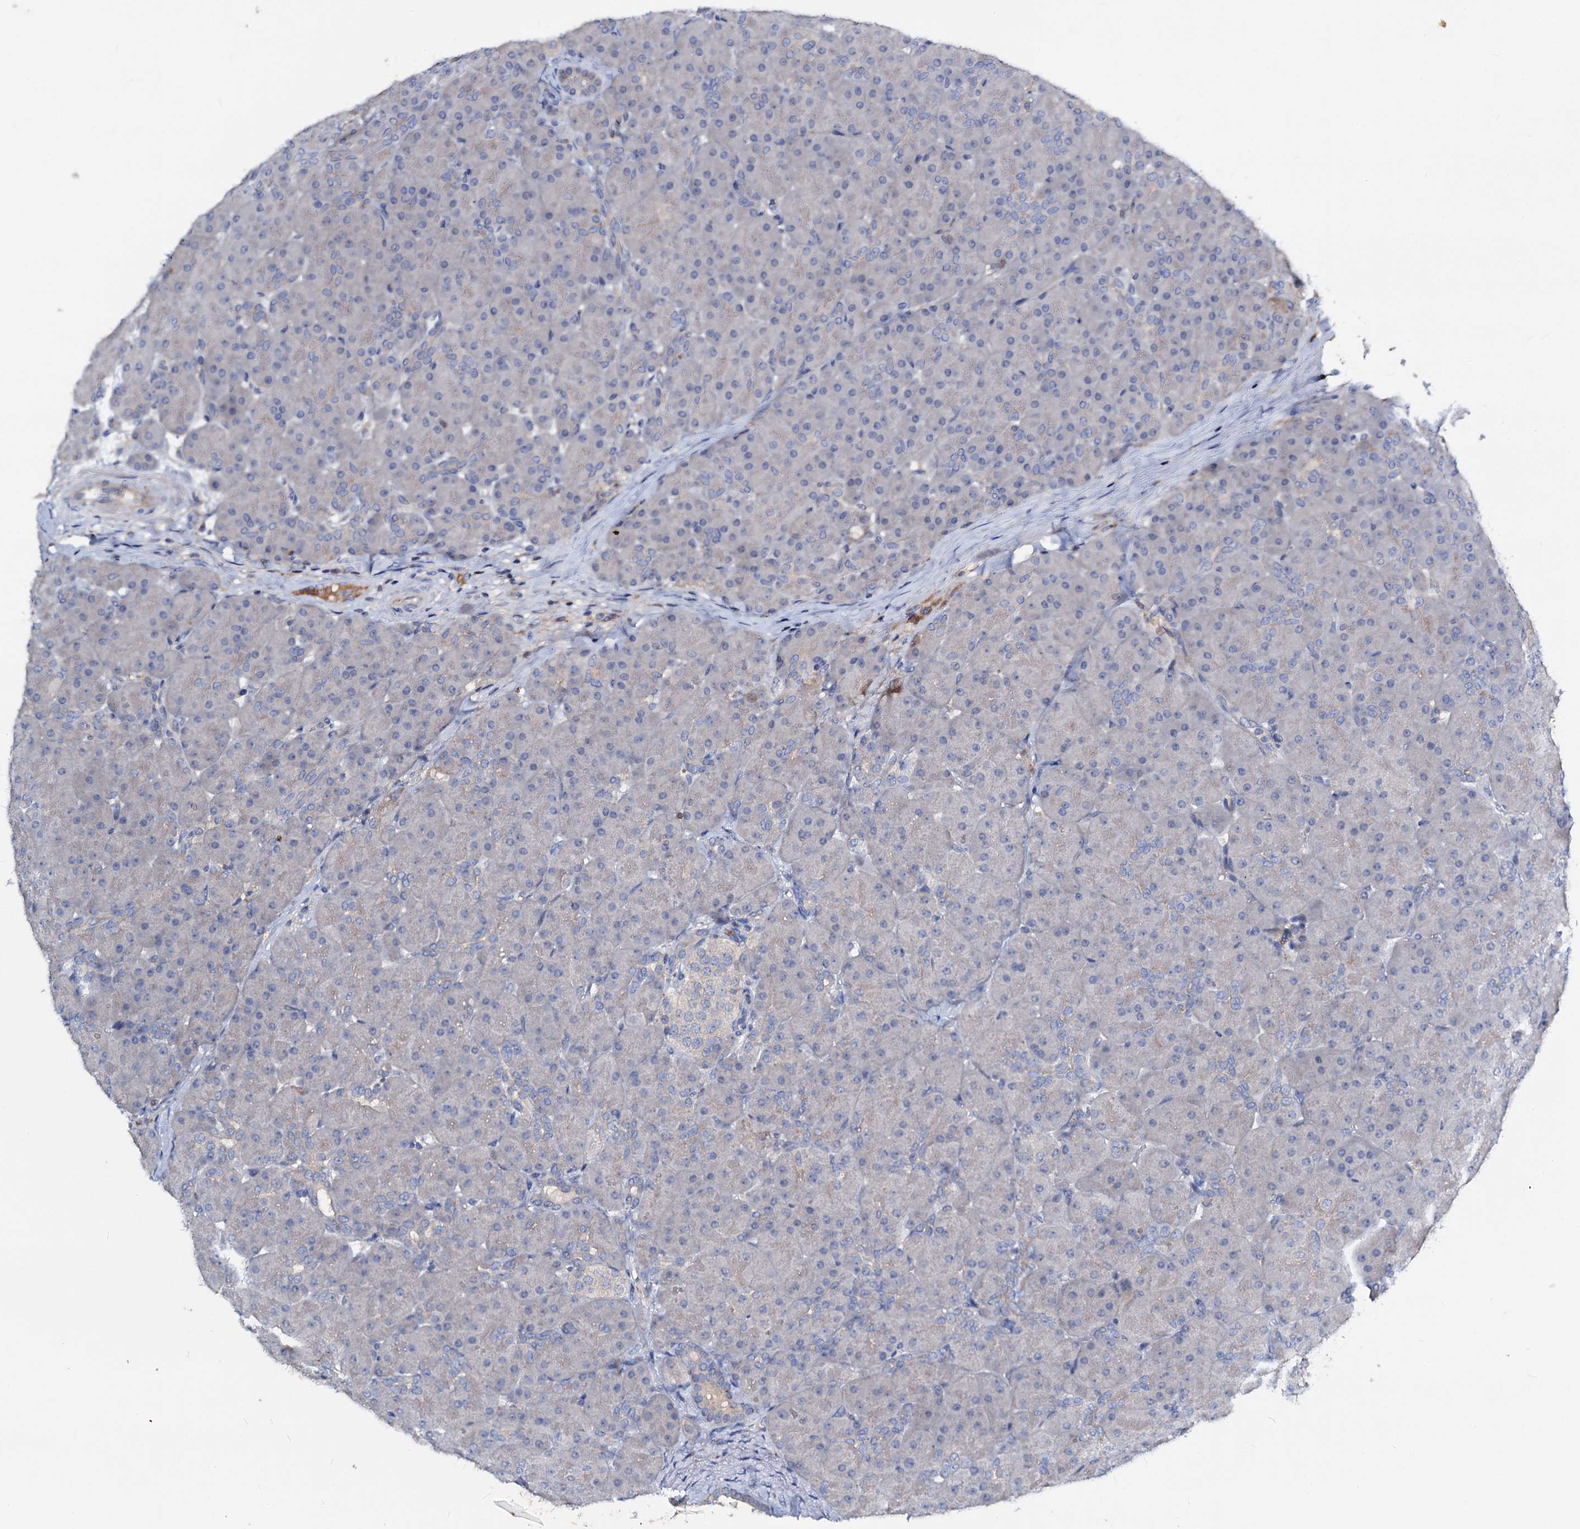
{"staining": {"intensity": "negative", "quantity": "none", "location": "none"}, "tissue": "pancreas", "cell_type": "Exocrine glandular cells", "image_type": "normal", "snomed": [{"axis": "morphology", "description": "Normal tissue, NOS"}, {"axis": "topography", "description": "Pancreas"}], "caption": "Immunohistochemistry (IHC) micrograph of unremarkable human pancreas stained for a protein (brown), which displays no expression in exocrine glandular cells.", "gene": "ACY3", "patient": {"sex": "male", "age": 66}}